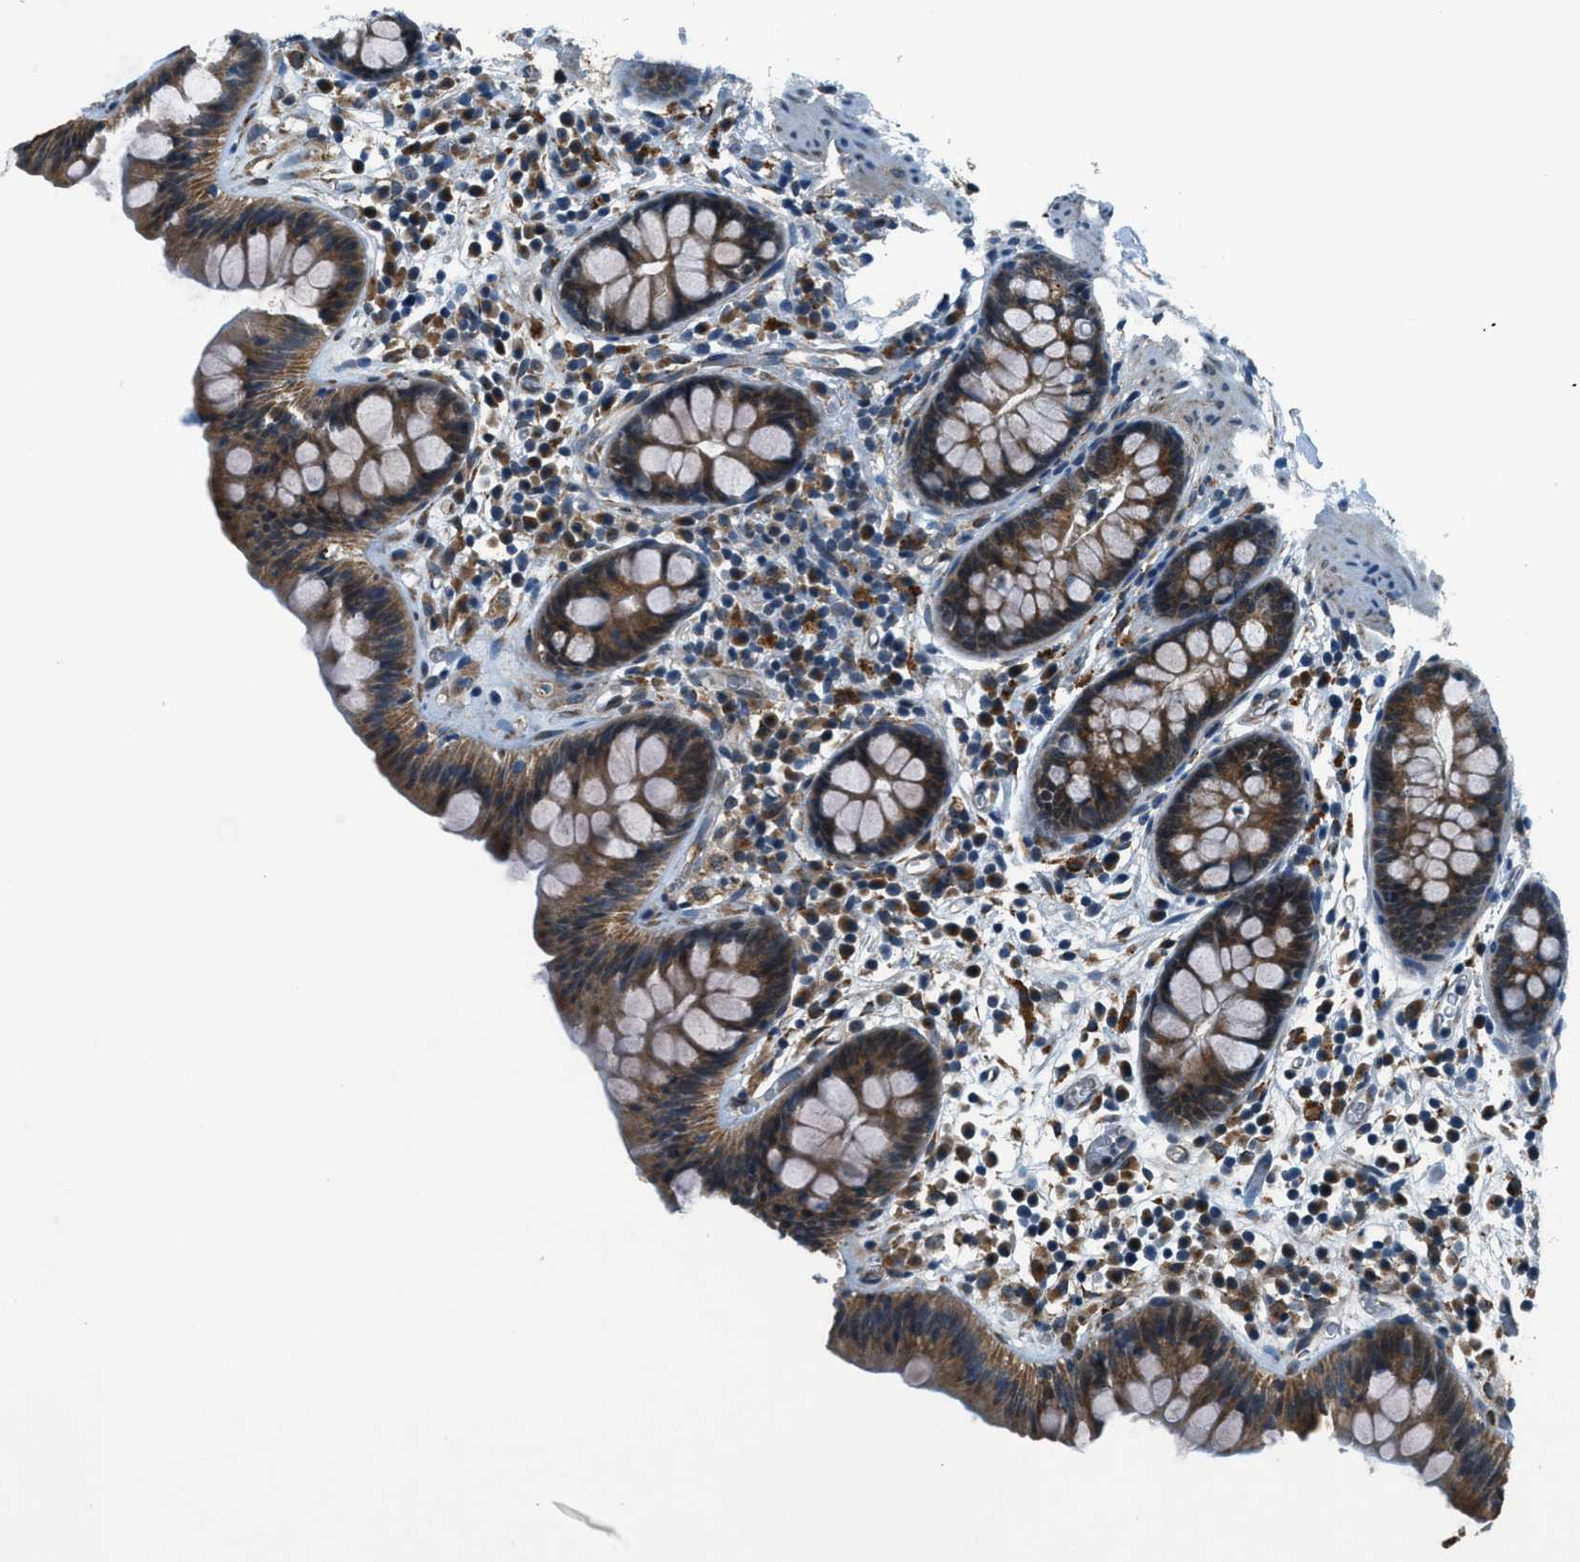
{"staining": {"intensity": "moderate", "quantity": ">75%", "location": "cytoplasmic/membranous,nuclear"}, "tissue": "colon", "cell_type": "Endothelial cells", "image_type": "normal", "snomed": [{"axis": "morphology", "description": "Normal tissue, NOS"}, {"axis": "topography", "description": "Colon"}], "caption": "Normal colon was stained to show a protein in brown. There is medium levels of moderate cytoplasmic/membranous,nuclear staining in about >75% of endothelial cells.", "gene": "GINM1", "patient": {"sex": "female", "age": 80}}